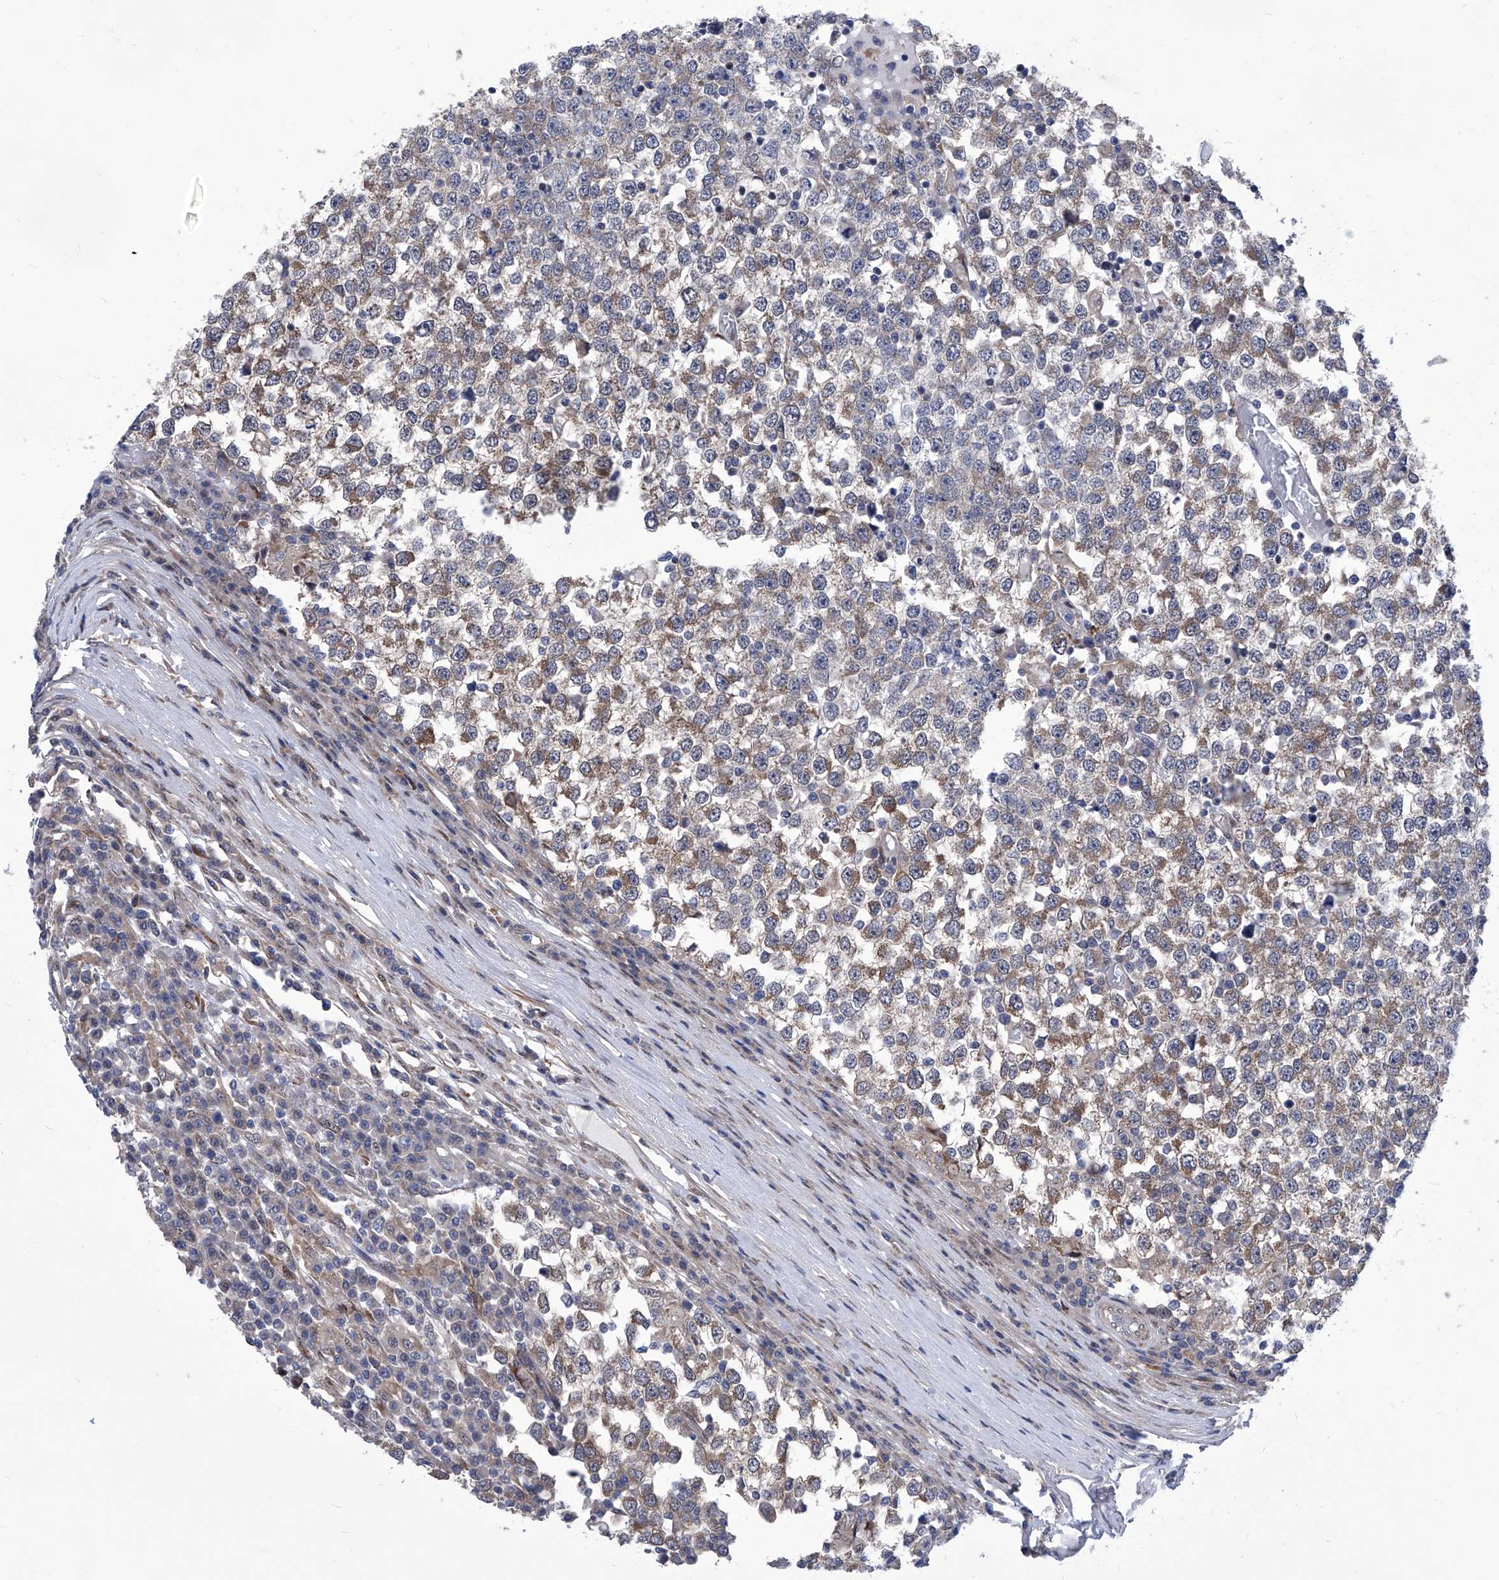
{"staining": {"intensity": "moderate", "quantity": "25%-75%", "location": "cytoplasmic/membranous"}, "tissue": "testis cancer", "cell_type": "Tumor cells", "image_type": "cancer", "snomed": [{"axis": "morphology", "description": "Seminoma, NOS"}, {"axis": "topography", "description": "Testis"}], "caption": "A brown stain labels moderate cytoplasmic/membranous positivity of a protein in testis cancer (seminoma) tumor cells.", "gene": "KTI12", "patient": {"sex": "male", "age": 65}}